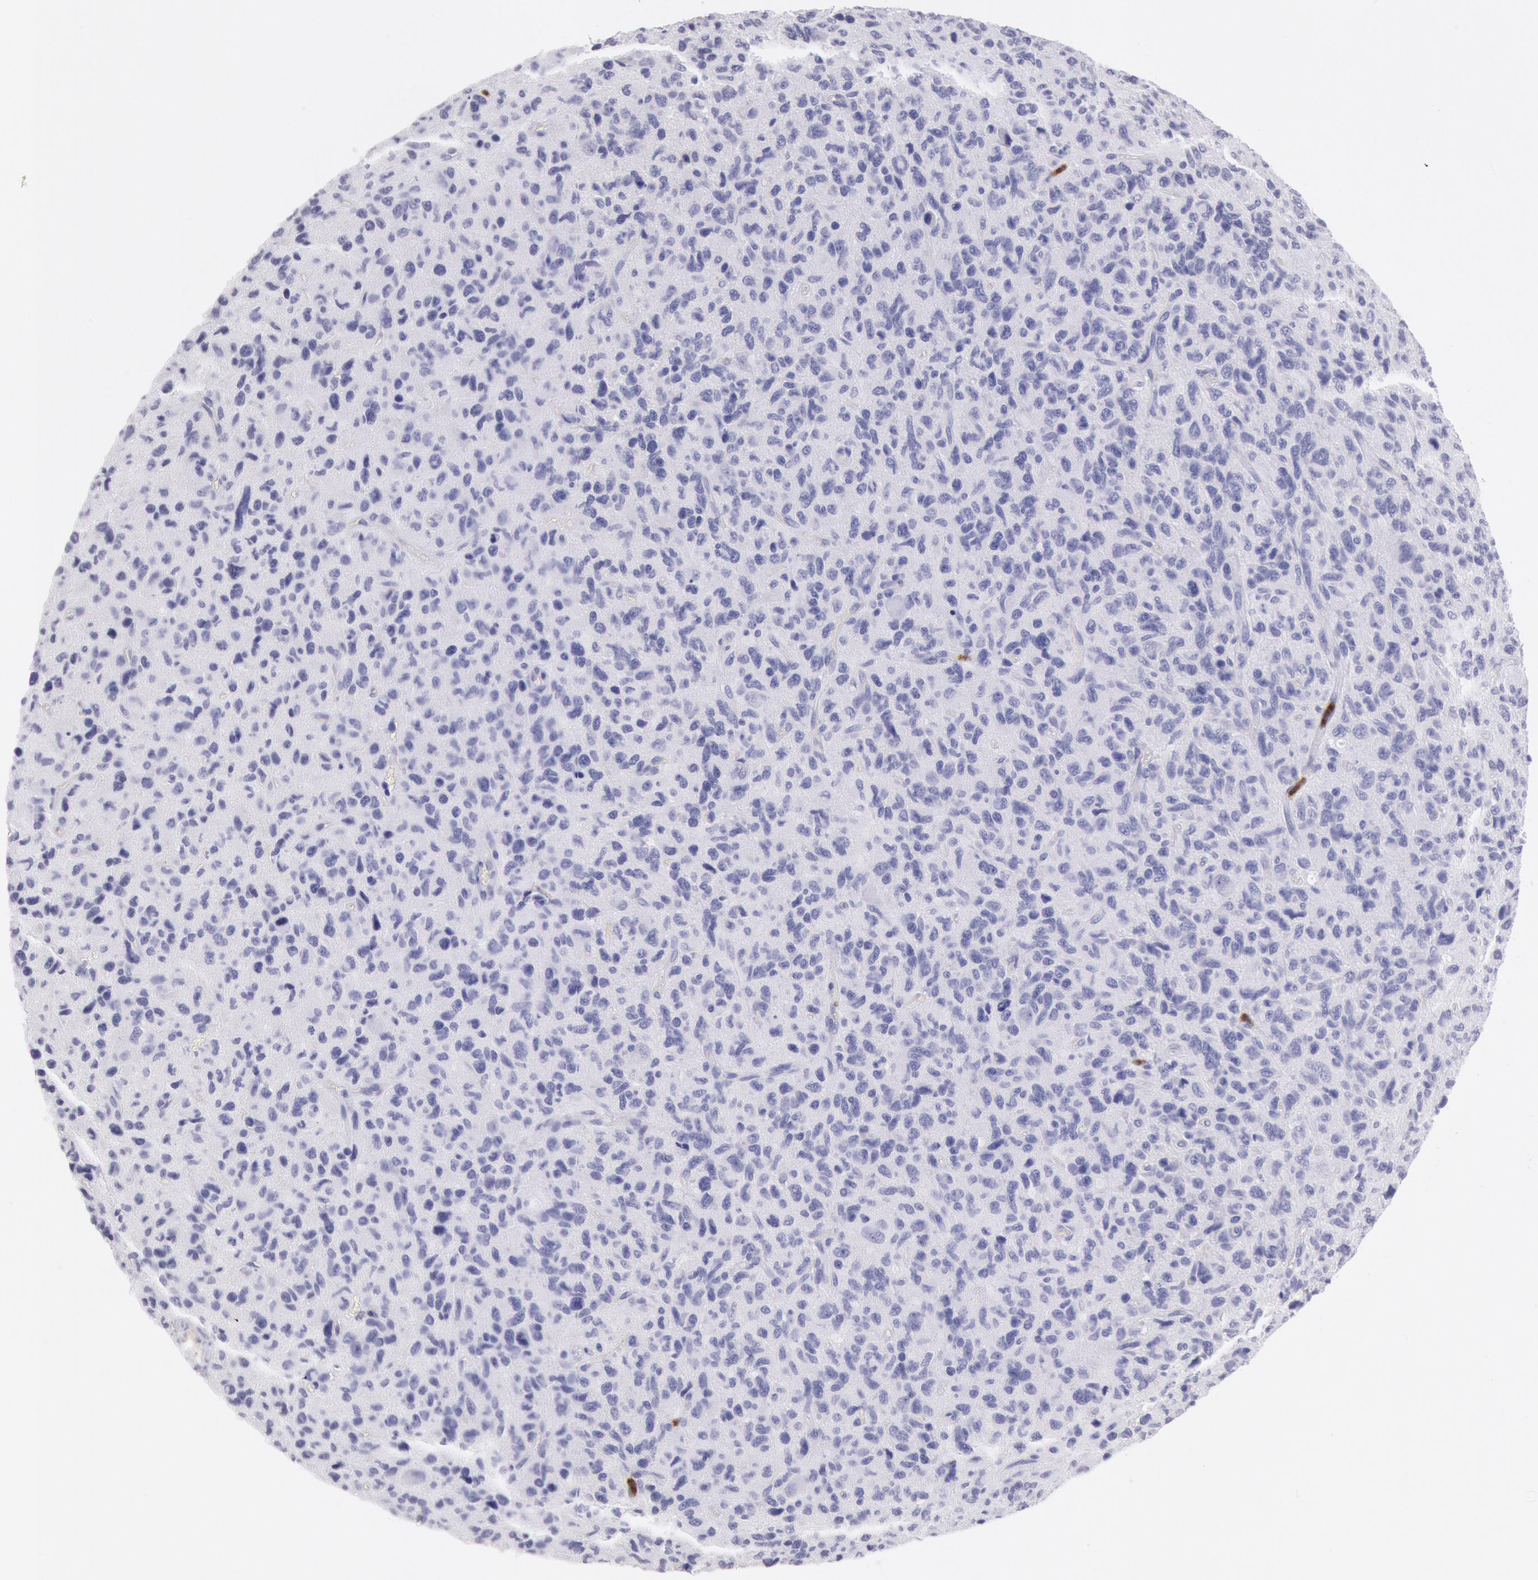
{"staining": {"intensity": "negative", "quantity": "none", "location": "none"}, "tissue": "glioma", "cell_type": "Tumor cells", "image_type": "cancer", "snomed": [{"axis": "morphology", "description": "Glioma, malignant, High grade"}, {"axis": "topography", "description": "Brain"}], "caption": "Malignant high-grade glioma was stained to show a protein in brown. There is no significant staining in tumor cells. The staining is performed using DAB (3,3'-diaminobenzidine) brown chromogen with nuclei counter-stained in using hematoxylin.", "gene": "FCN1", "patient": {"sex": "female", "age": 60}}